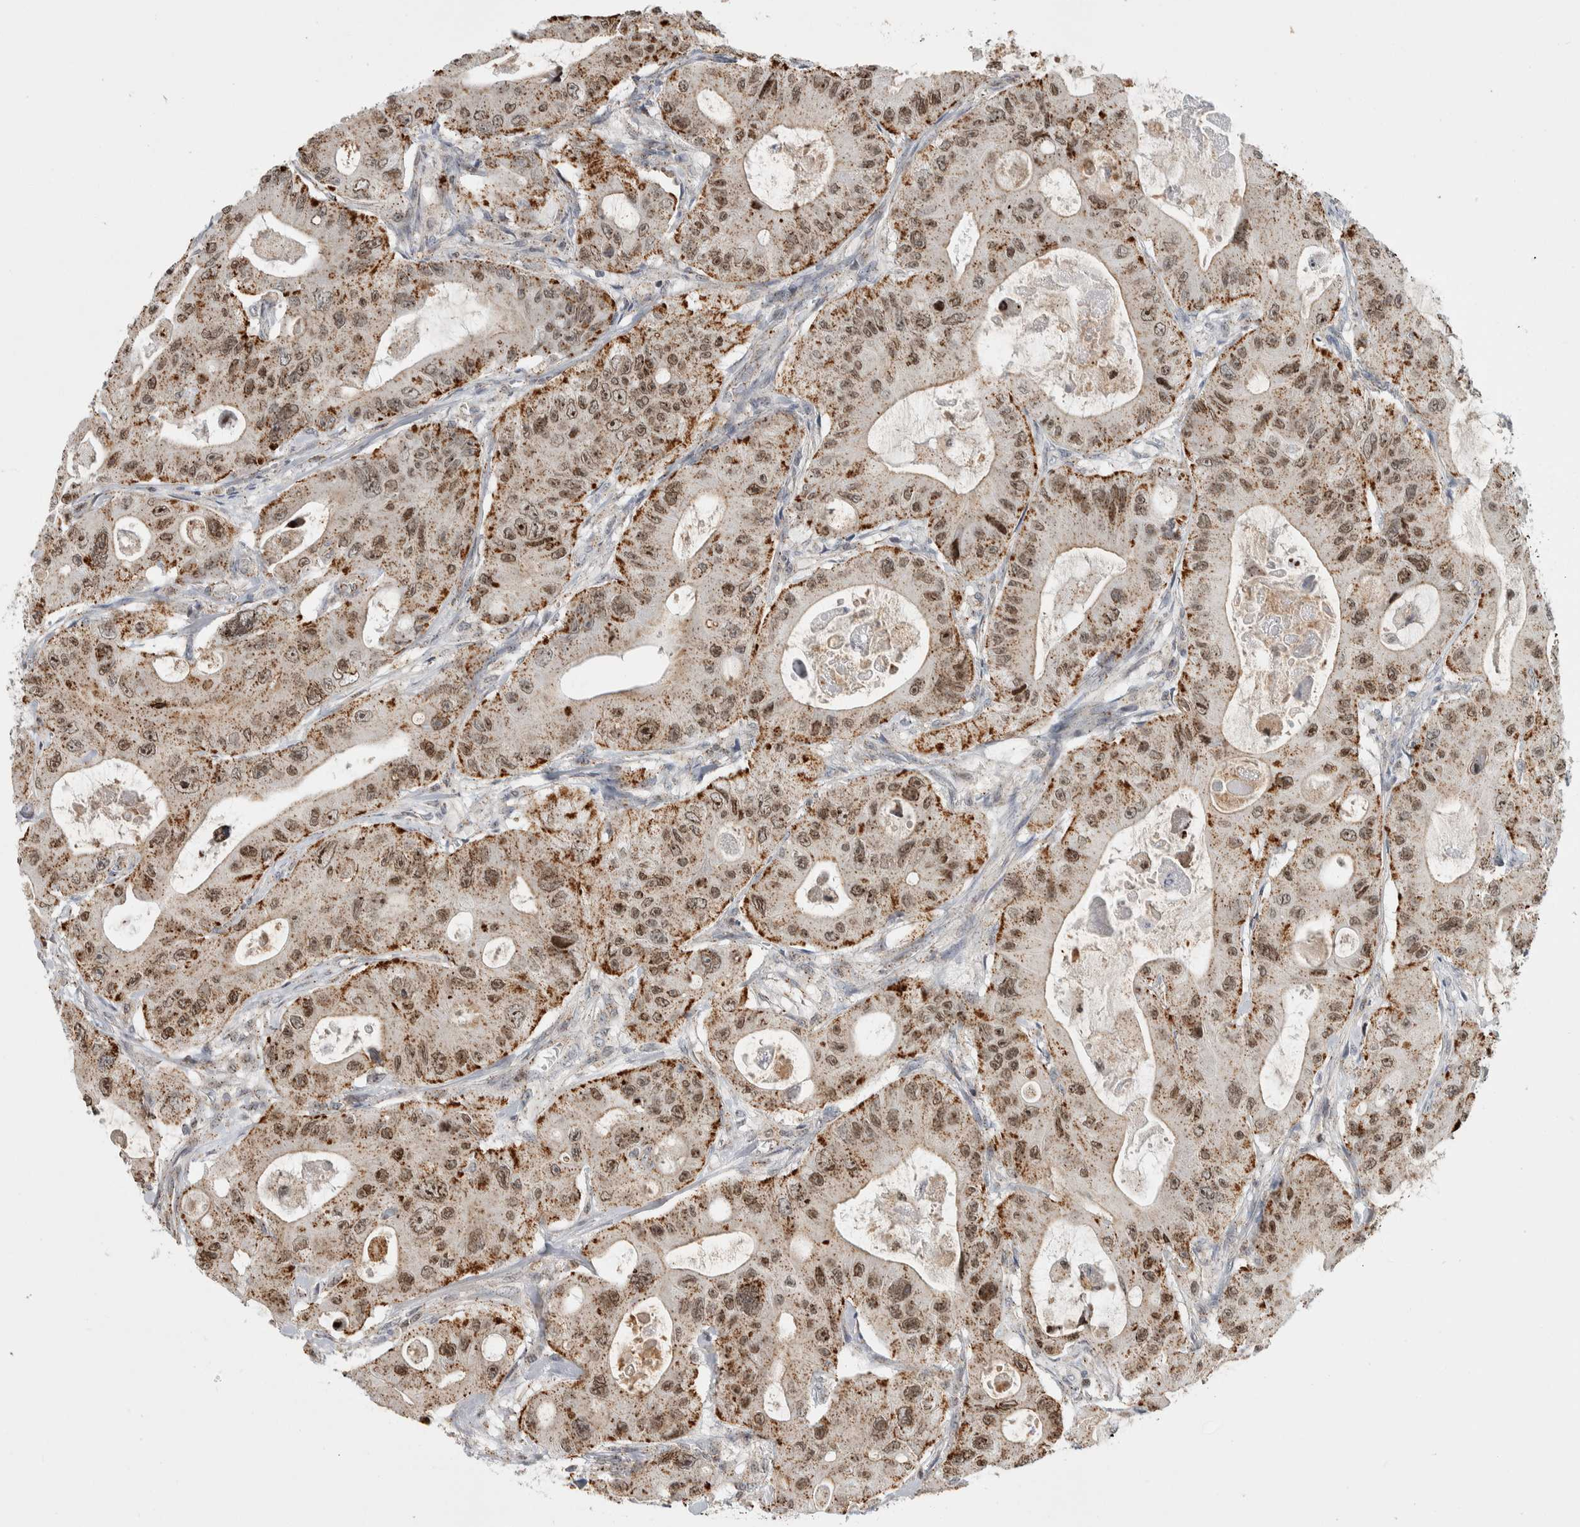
{"staining": {"intensity": "moderate", "quantity": ">75%", "location": "cytoplasmic/membranous,nuclear"}, "tissue": "colorectal cancer", "cell_type": "Tumor cells", "image_type": "cancer", "snomed": [{"axis": "morphology", "description": "Adenocarcinoma, NOS"}, {"axis": "topography", "description": "Colon"}], "caption": "A brown stain labels moderate cytoplasmic/membranous and nuclear positivity of a protein in colorectal adenocarcinoma tumor cells. (brown staining indicates protein expression, while blue staining denotes nuclei).", "gene": "MSL1", "patient": {"sex": "female", "age": 46}}